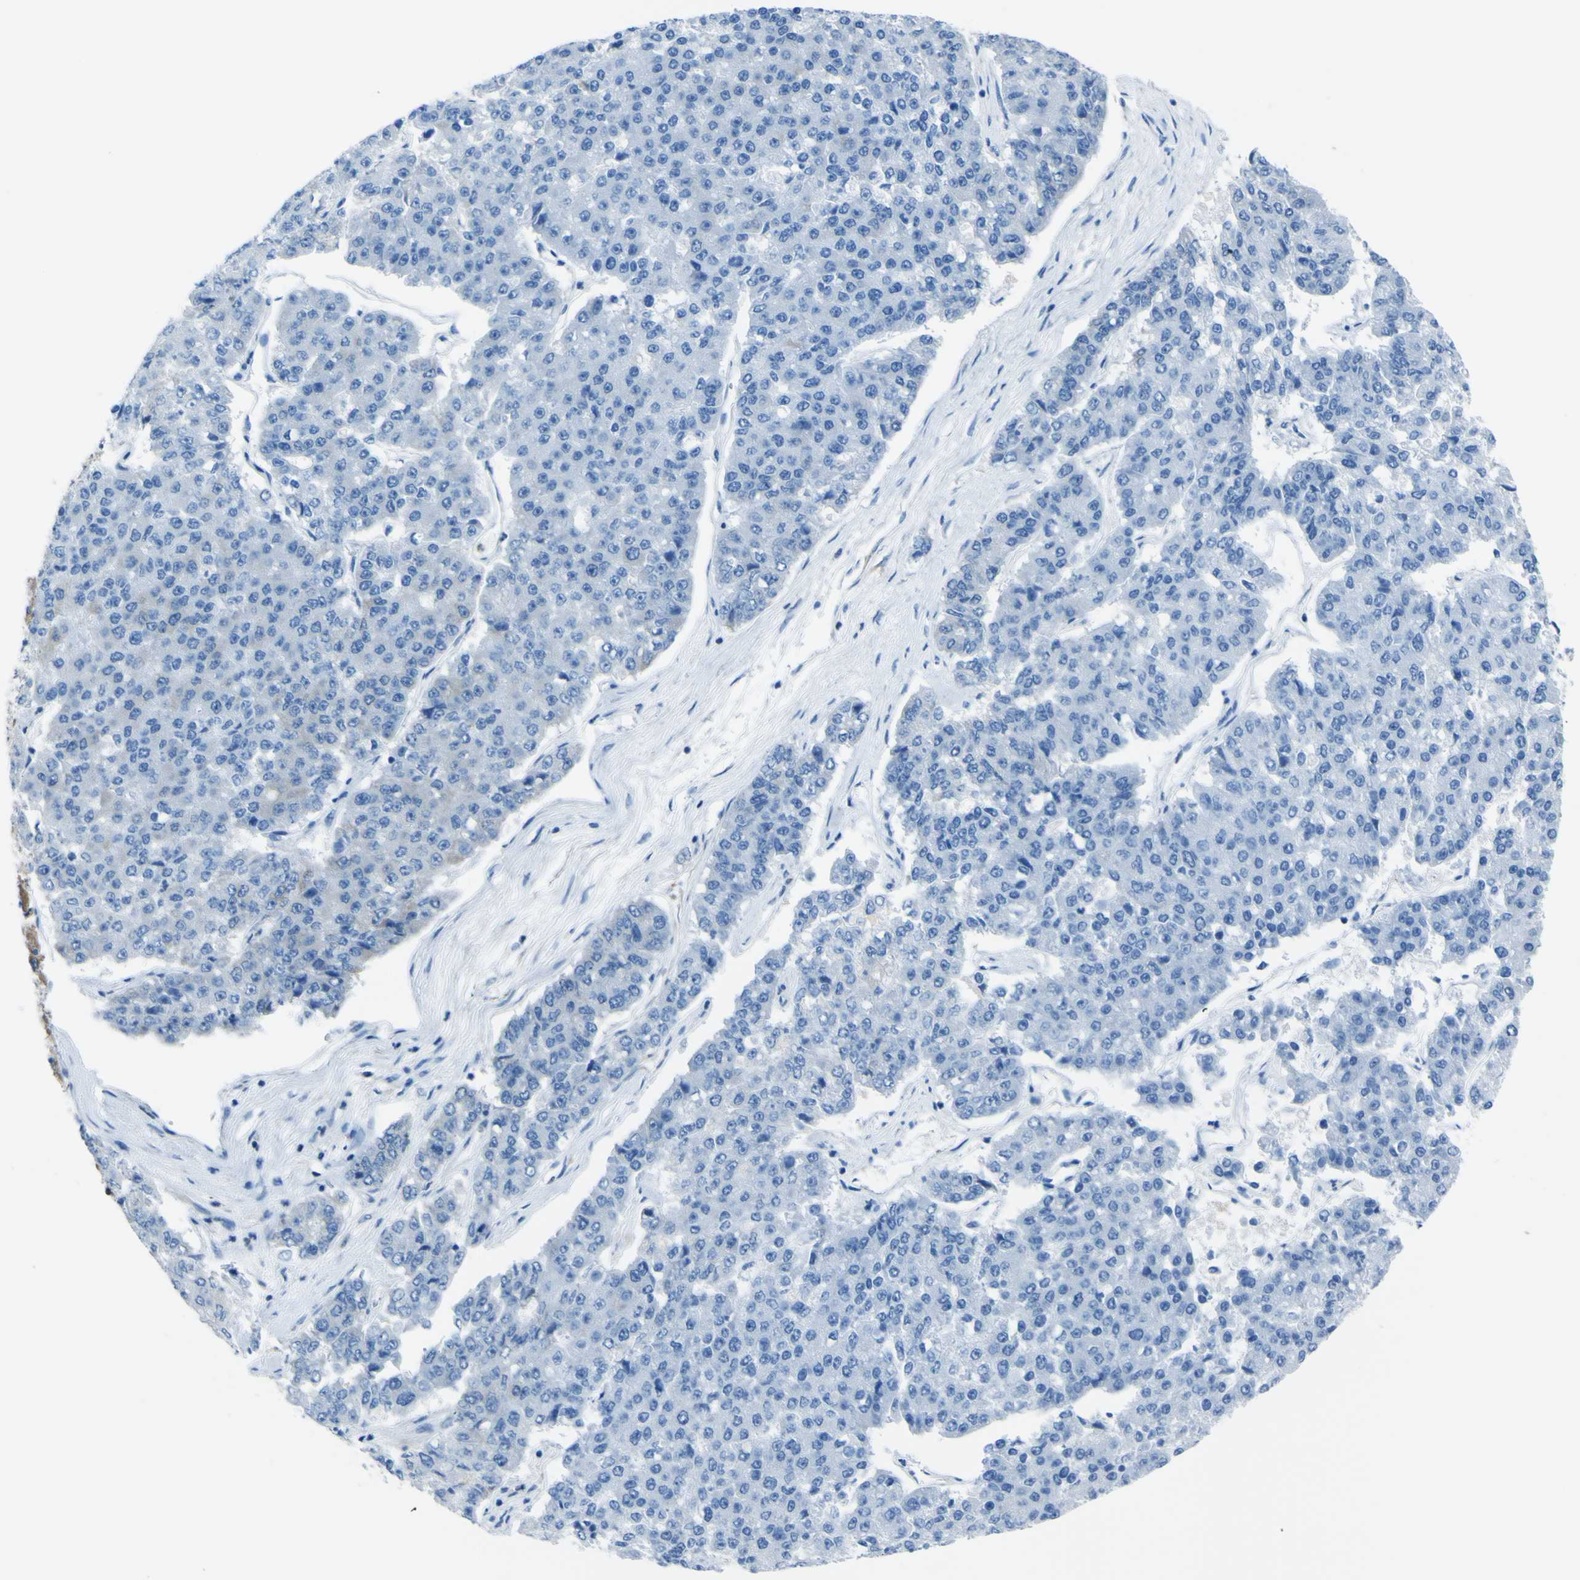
{"staining": {"intensity": "negative", "quantity": "none", "location": "none"}, "tissue": "pancreatic cancer", "cell_type": "Tumor cells", "image_type": "cancer", "snomed": [{"axis": "morphology", "description": "Adenocarcinoma, NOS"}, {"axis": "topography", "description": "Pancreas"}], "caption": "Immunohistochemistry micrograph of pancreatic cancer (adenocarcinoma) stained for a protein (brown), which reveals no staining in tumor cells.", "gene": "STIM1", "patient": {"sex": "male", "age": 50}}